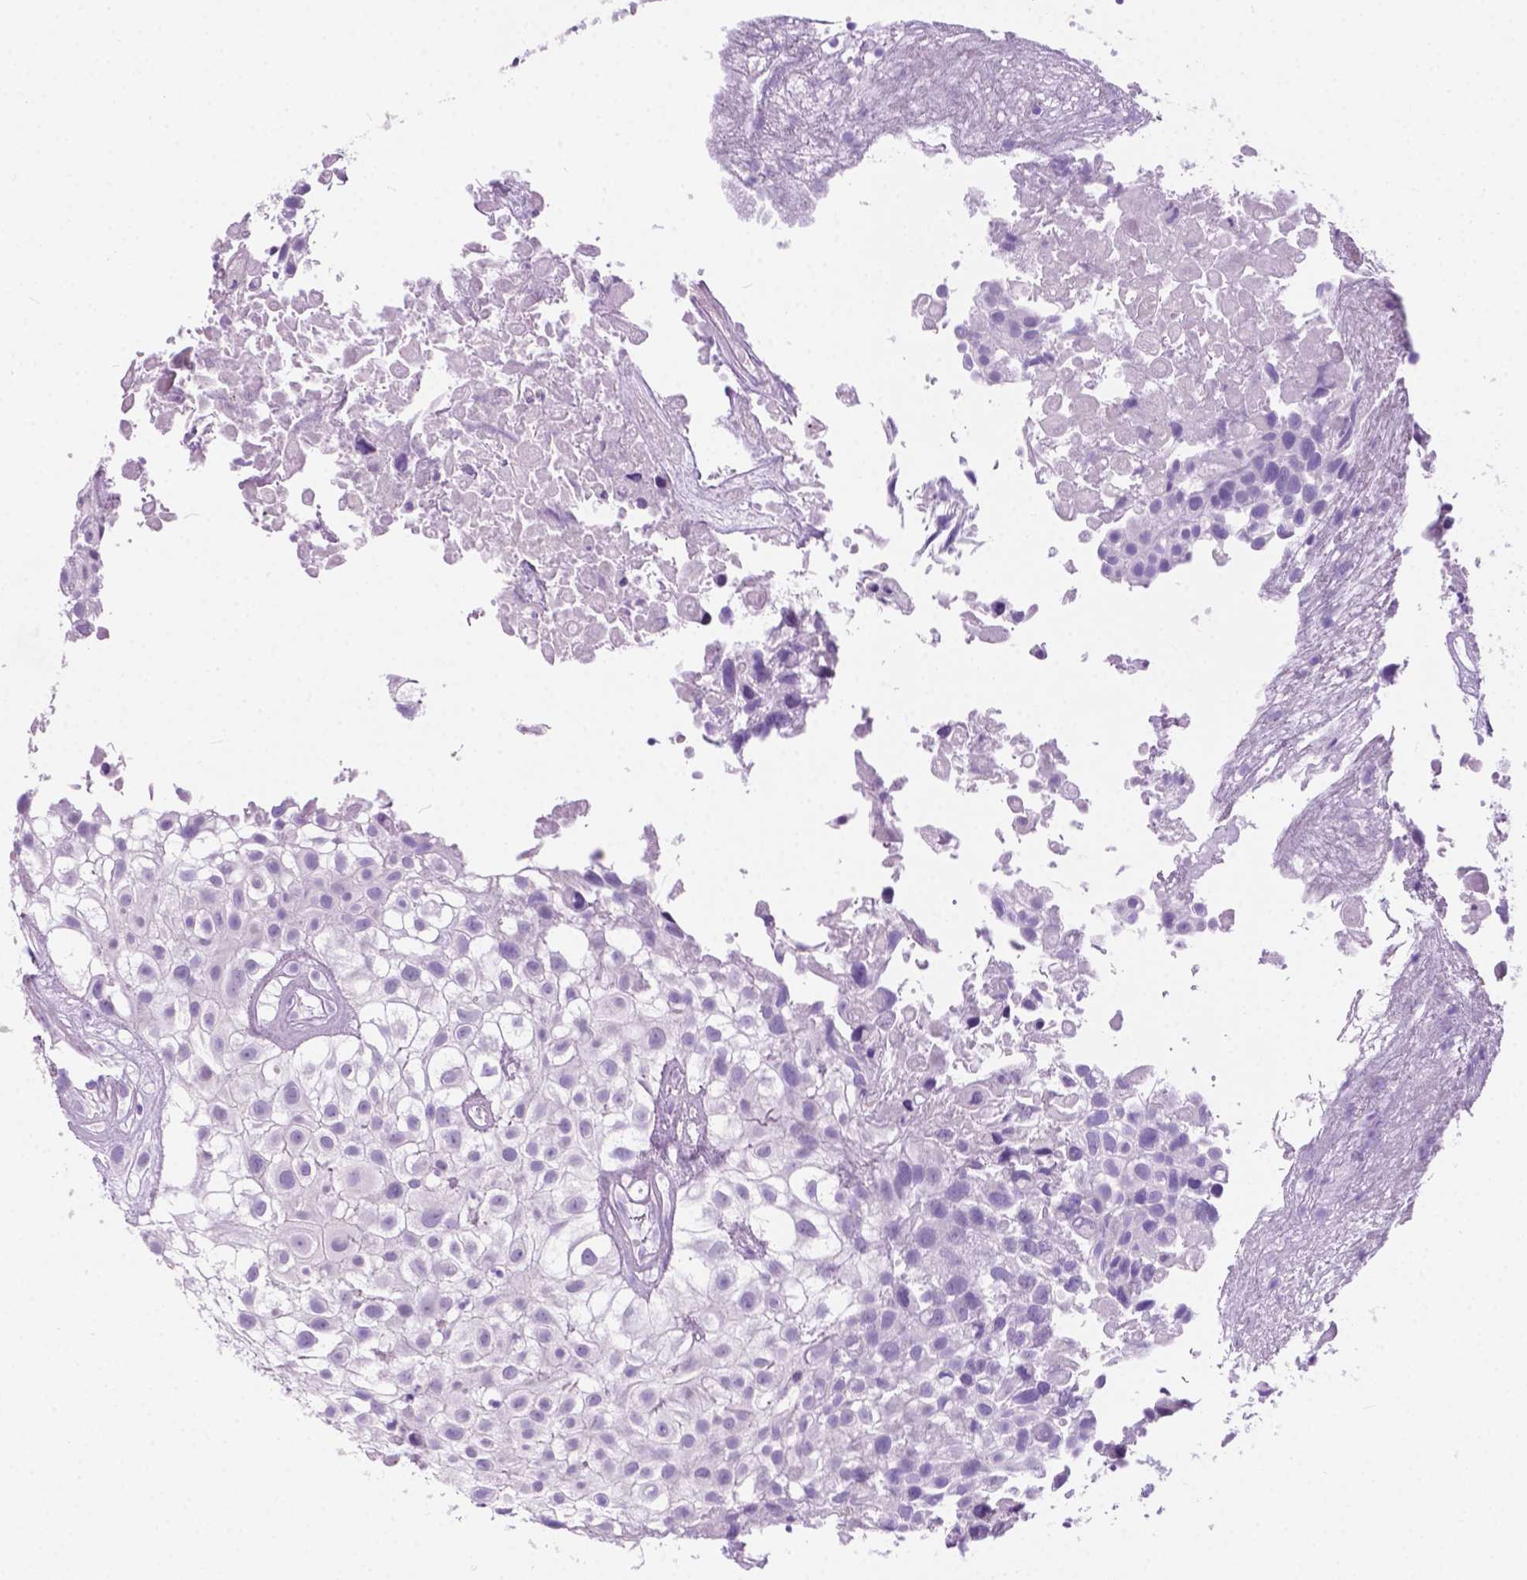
{"staining": {"intensity": "negative", "quantity": "none", "location": "none"}, "tissue": "urothelial cancer", "cell_type": "Tumor cells", "image_type": "cancer", "snomed": [{"axis": "morphology", "description": "Urothelial carcinoma, High grade"}, {"axis": "topography", "description": "Urinary bladder"}], "caption": "High-grade urothelial carcinoma was stained to show a protein in brown. There is no significant staining in tumor cells. (DAB (3,3'-diaminobenzidine) immunohistochemistry (IHC), high magnification).", "gene": "ARMS2", "patient": {"sex": "male", "age": 56}}